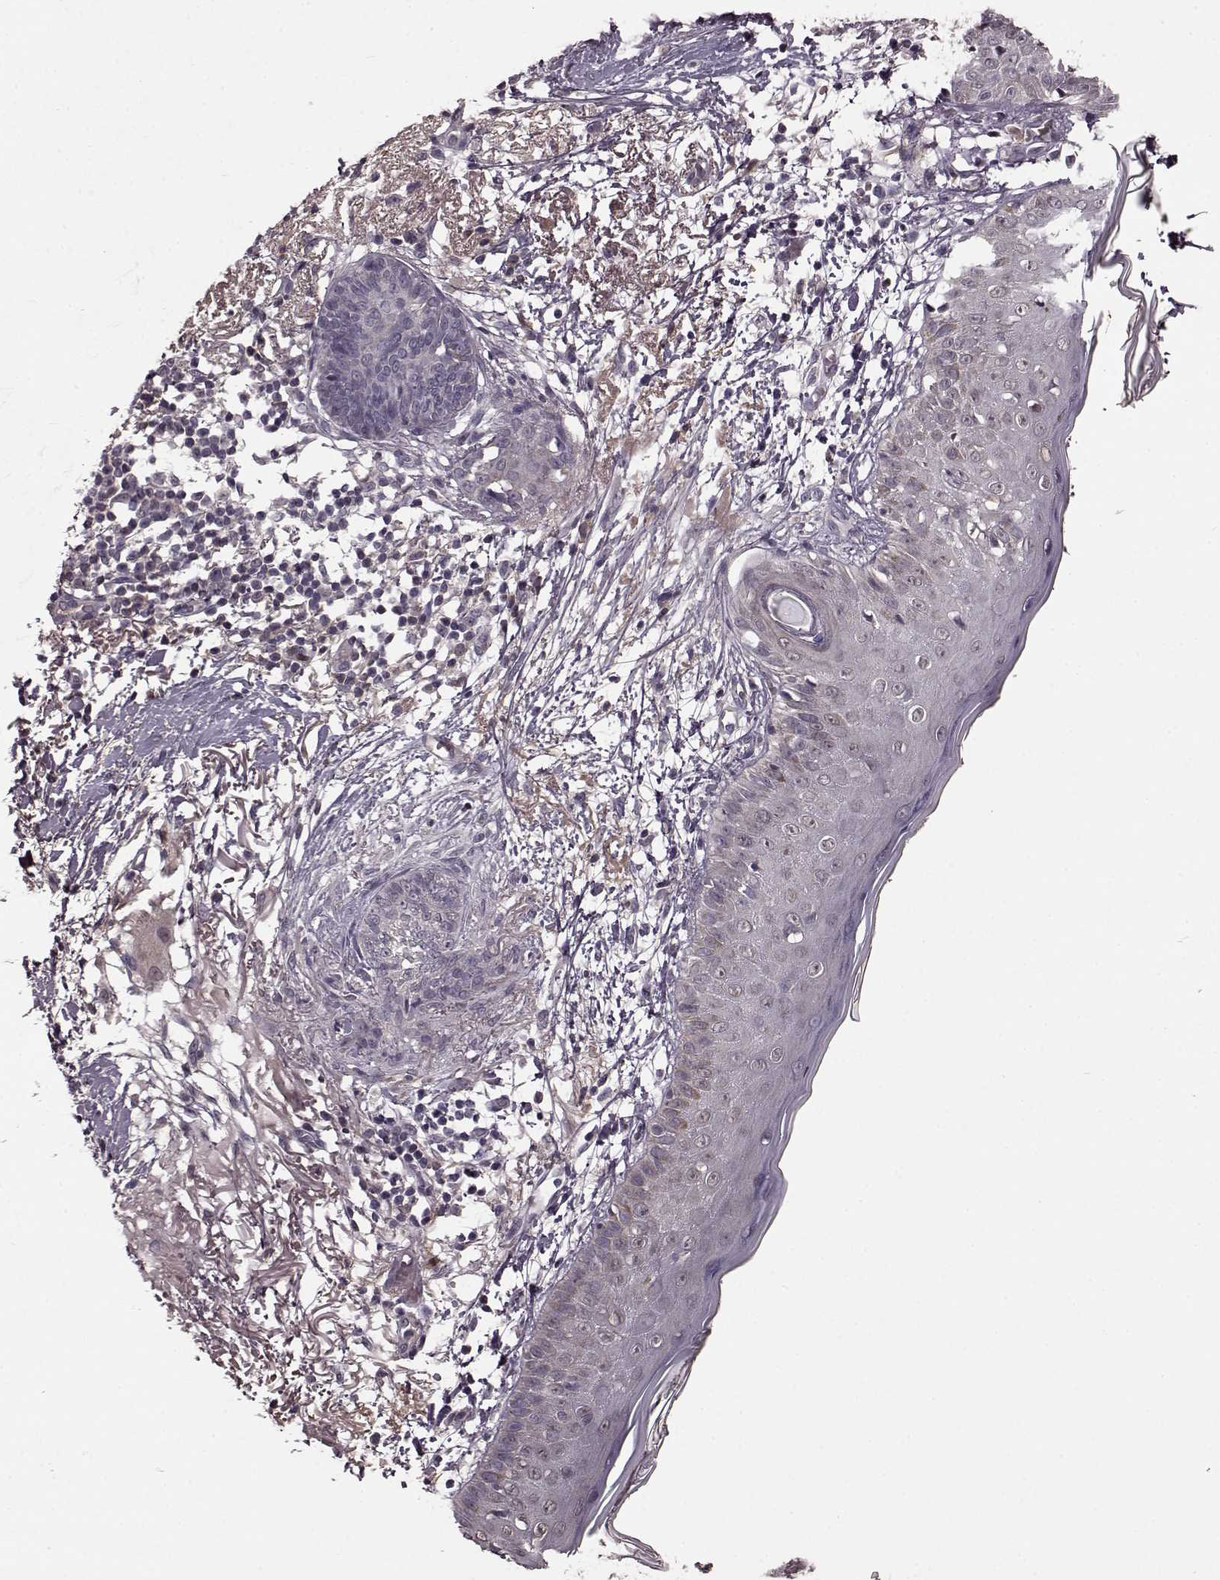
{"staining": {"intensity": "negative", "quantity": "none", "location": "none"}, "tissue": "skin cancer", "cell_type": "Tumor cells", "image_type": "cancer", "snomed": [{"axis": "morphology", "description": "Normal tissue, NOS"}, {"axis": "morphology", "description": "Basal cell carcinoma"}, {"axis": "topography", "description": "Skin"}], "caption": "IHC of human skin basal cell carcinoma demonstrates no positivity in tumor cells.", "gene": "NRL", "patient": {"sex": "male", "age": 84}}